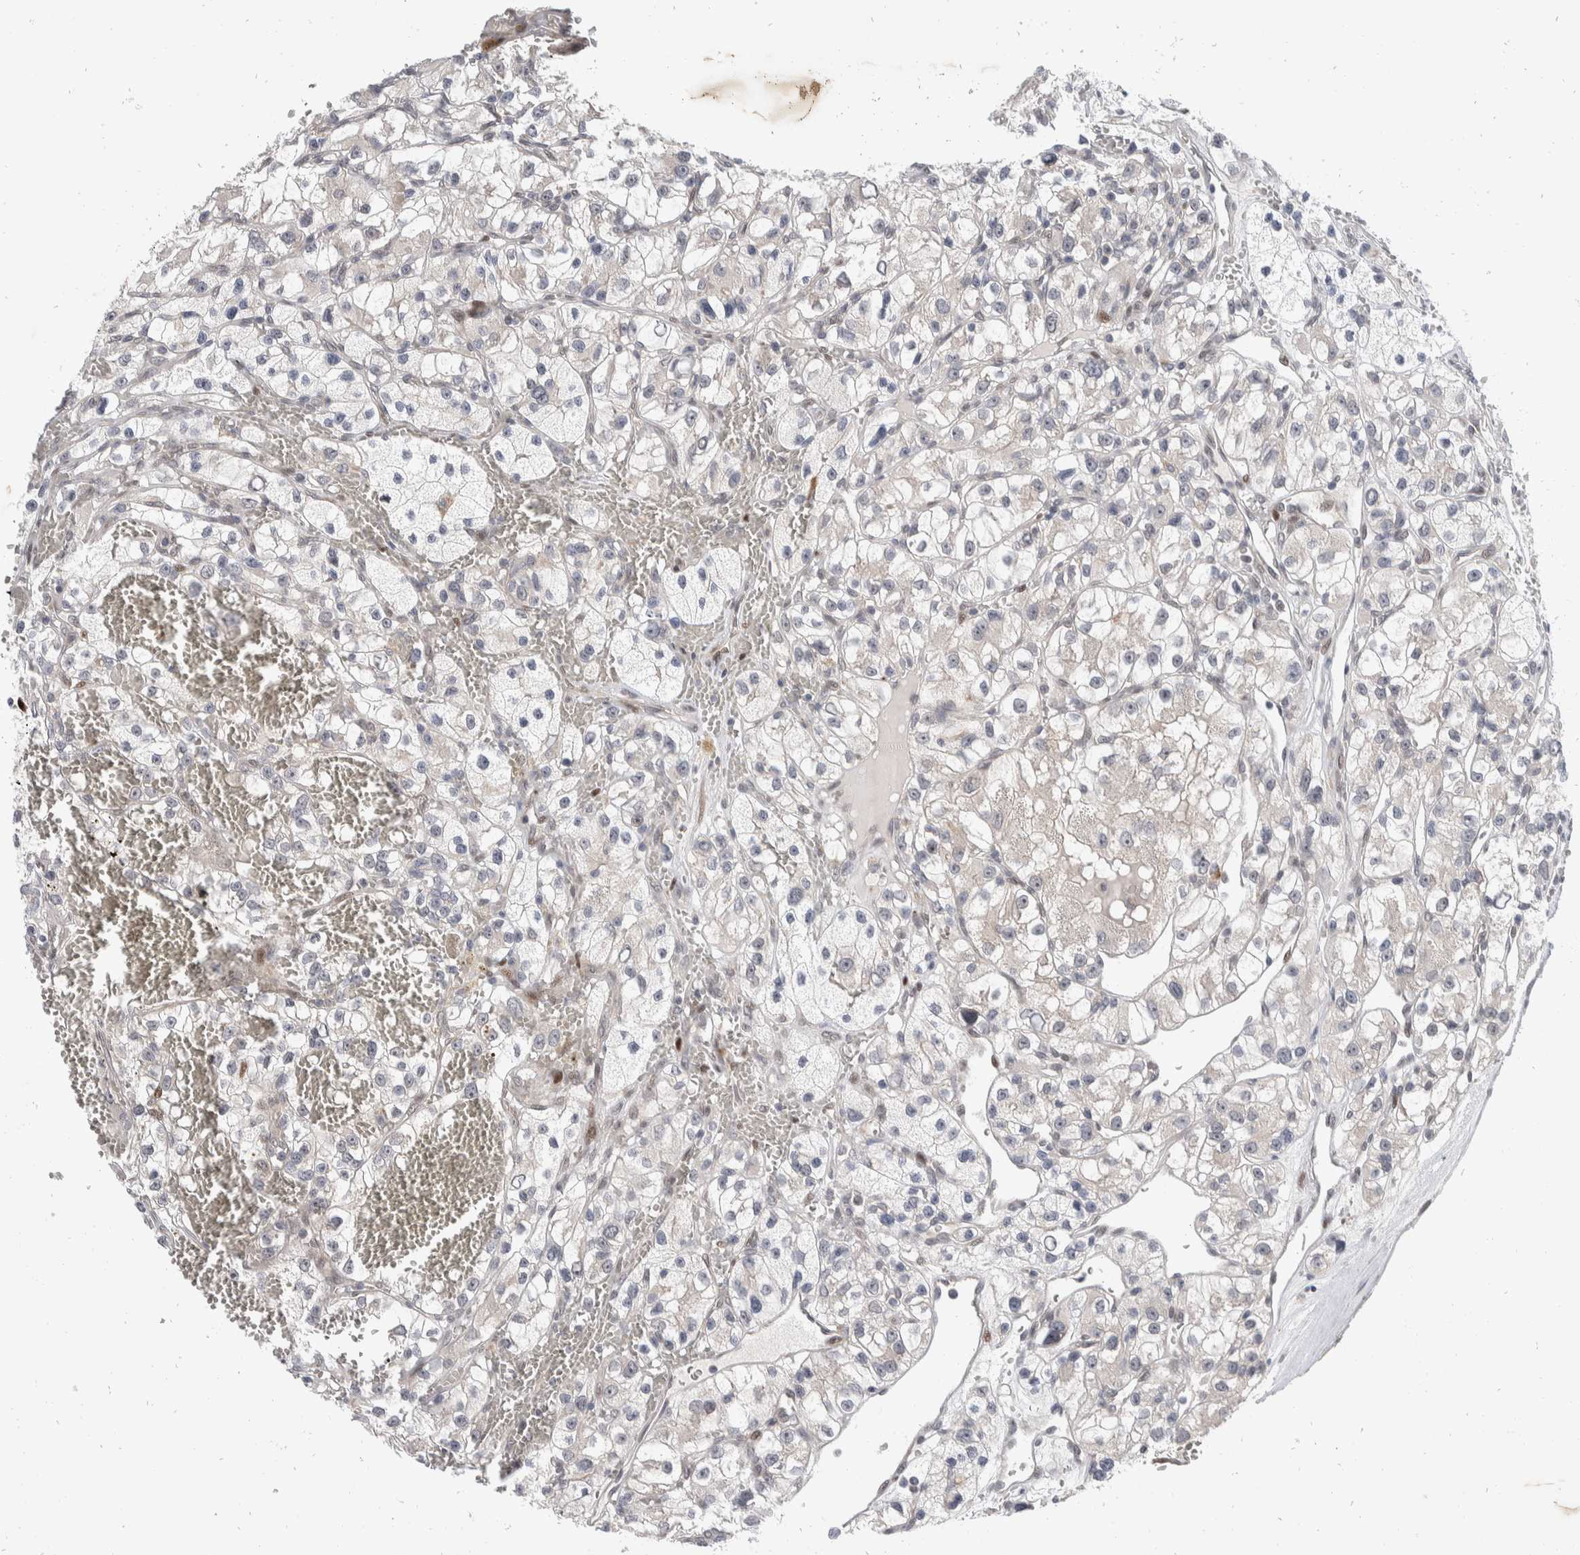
{"staining": {"intensity": "negative", "quantity": "none", "location": "none"}, "tissue": "renal cancer", "cell_type": "Tumor cells", "image_type": "cancer", "snomed": [{"axis": "morphology", "description": "Adenocarcinoma, NOS"}, {"axis": "topography", "description": "Kidney"}], "caption": "IHC of adenocarcinoma (renal) shows no staining in tumor cells.", "gene": "ZNF703", "patient": {"sex": "female", "age": 57}}